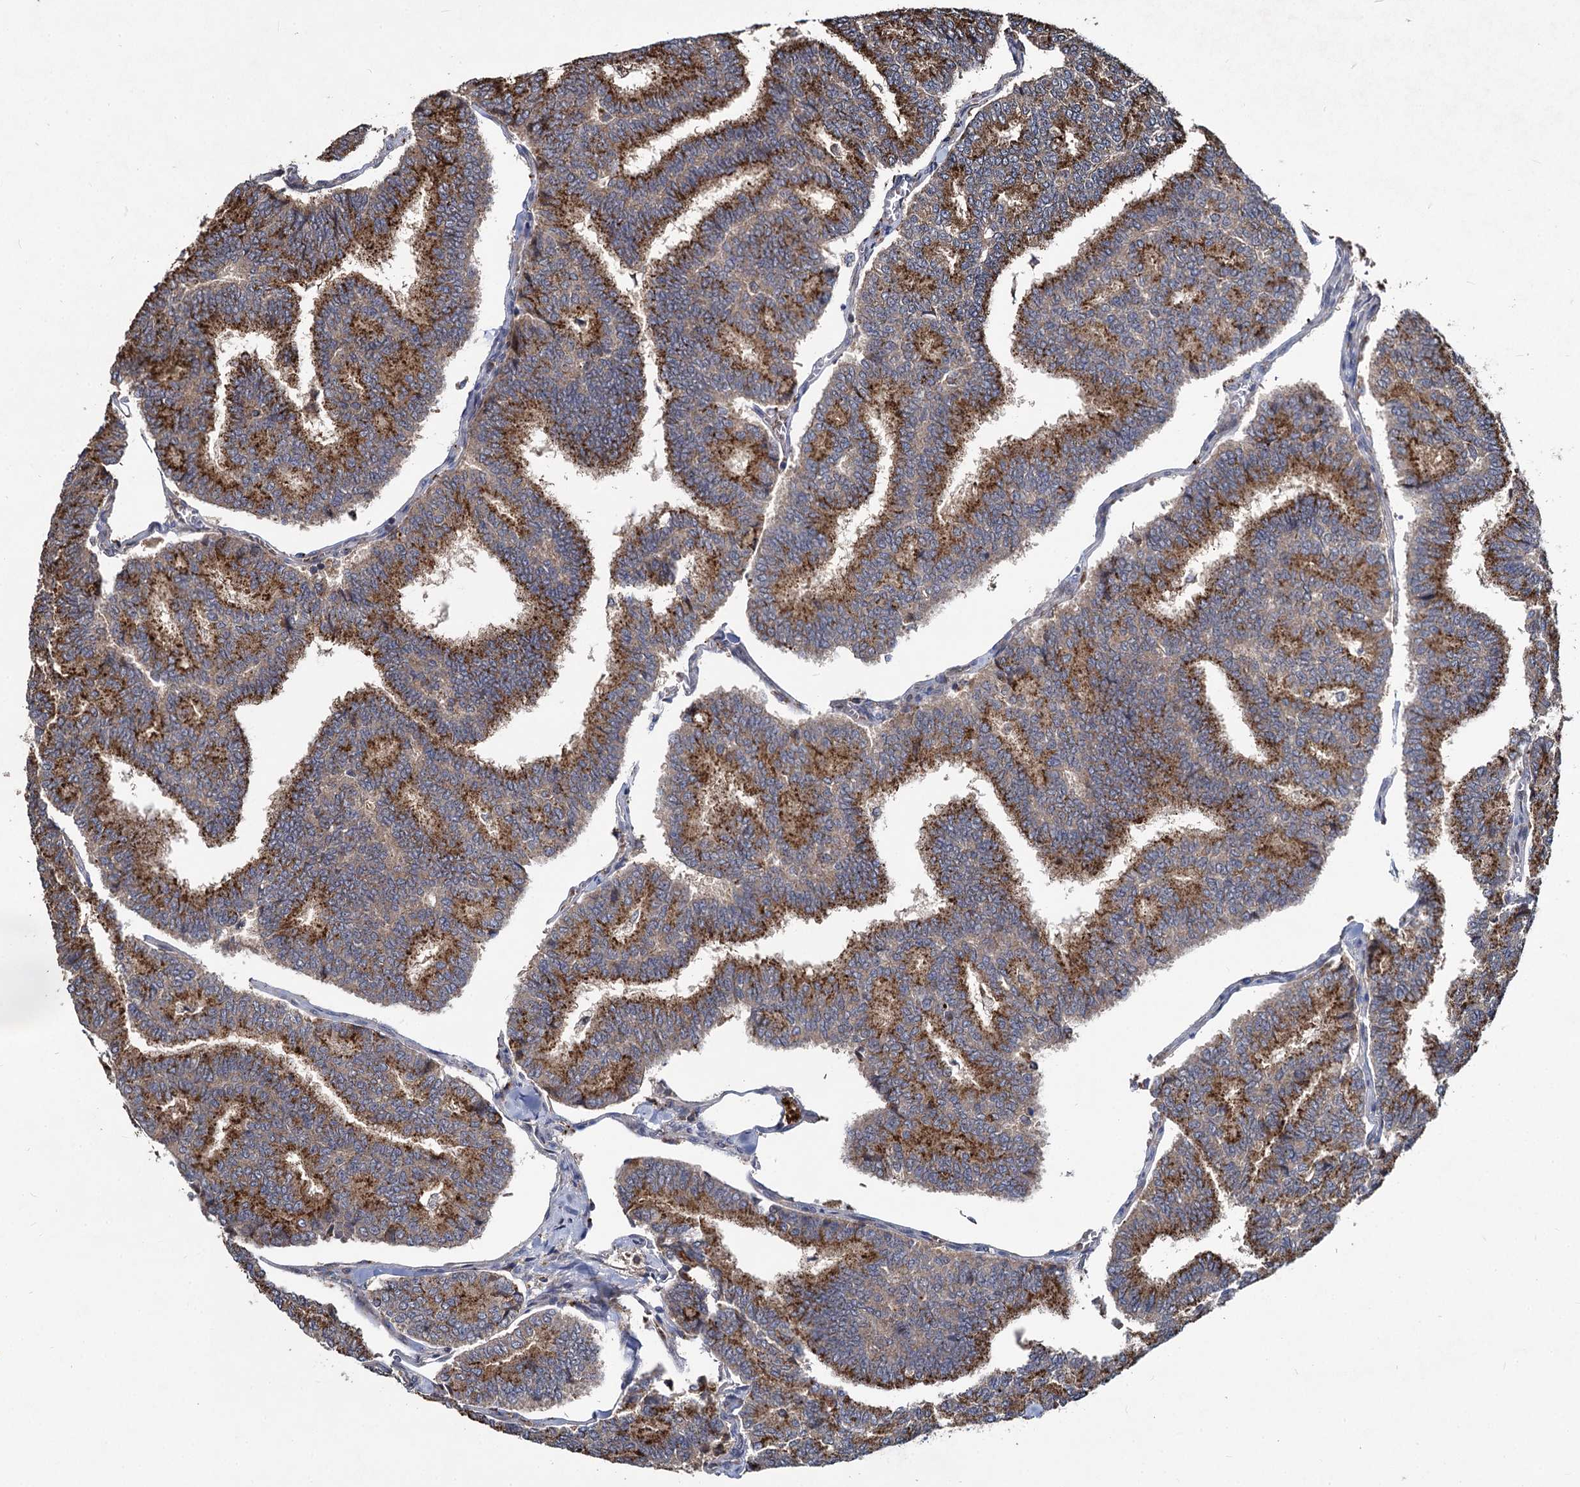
{"staining": {"intensity": "moderate", "quantity": ">75%", "location": "cytoplasmic/membranous"}, "tissue": "thyroid cancer", "cell_type": "Tumor cells", "image_type": "cancer", "snomed": [{"axis": "morphology", "description": "Papillary adenocarcinoma, NOS"}, {"axis": "topography", "description": "Thyroid gland"}], "caption": "The image displays a brown stain indicating the presence of a protein in the cytoplasmic/membranous of tumor cells in papillary adenocarcinoma (thyroid).", "gene": "BCL2L2", "patient": {"sex": "female", "age": 35}}